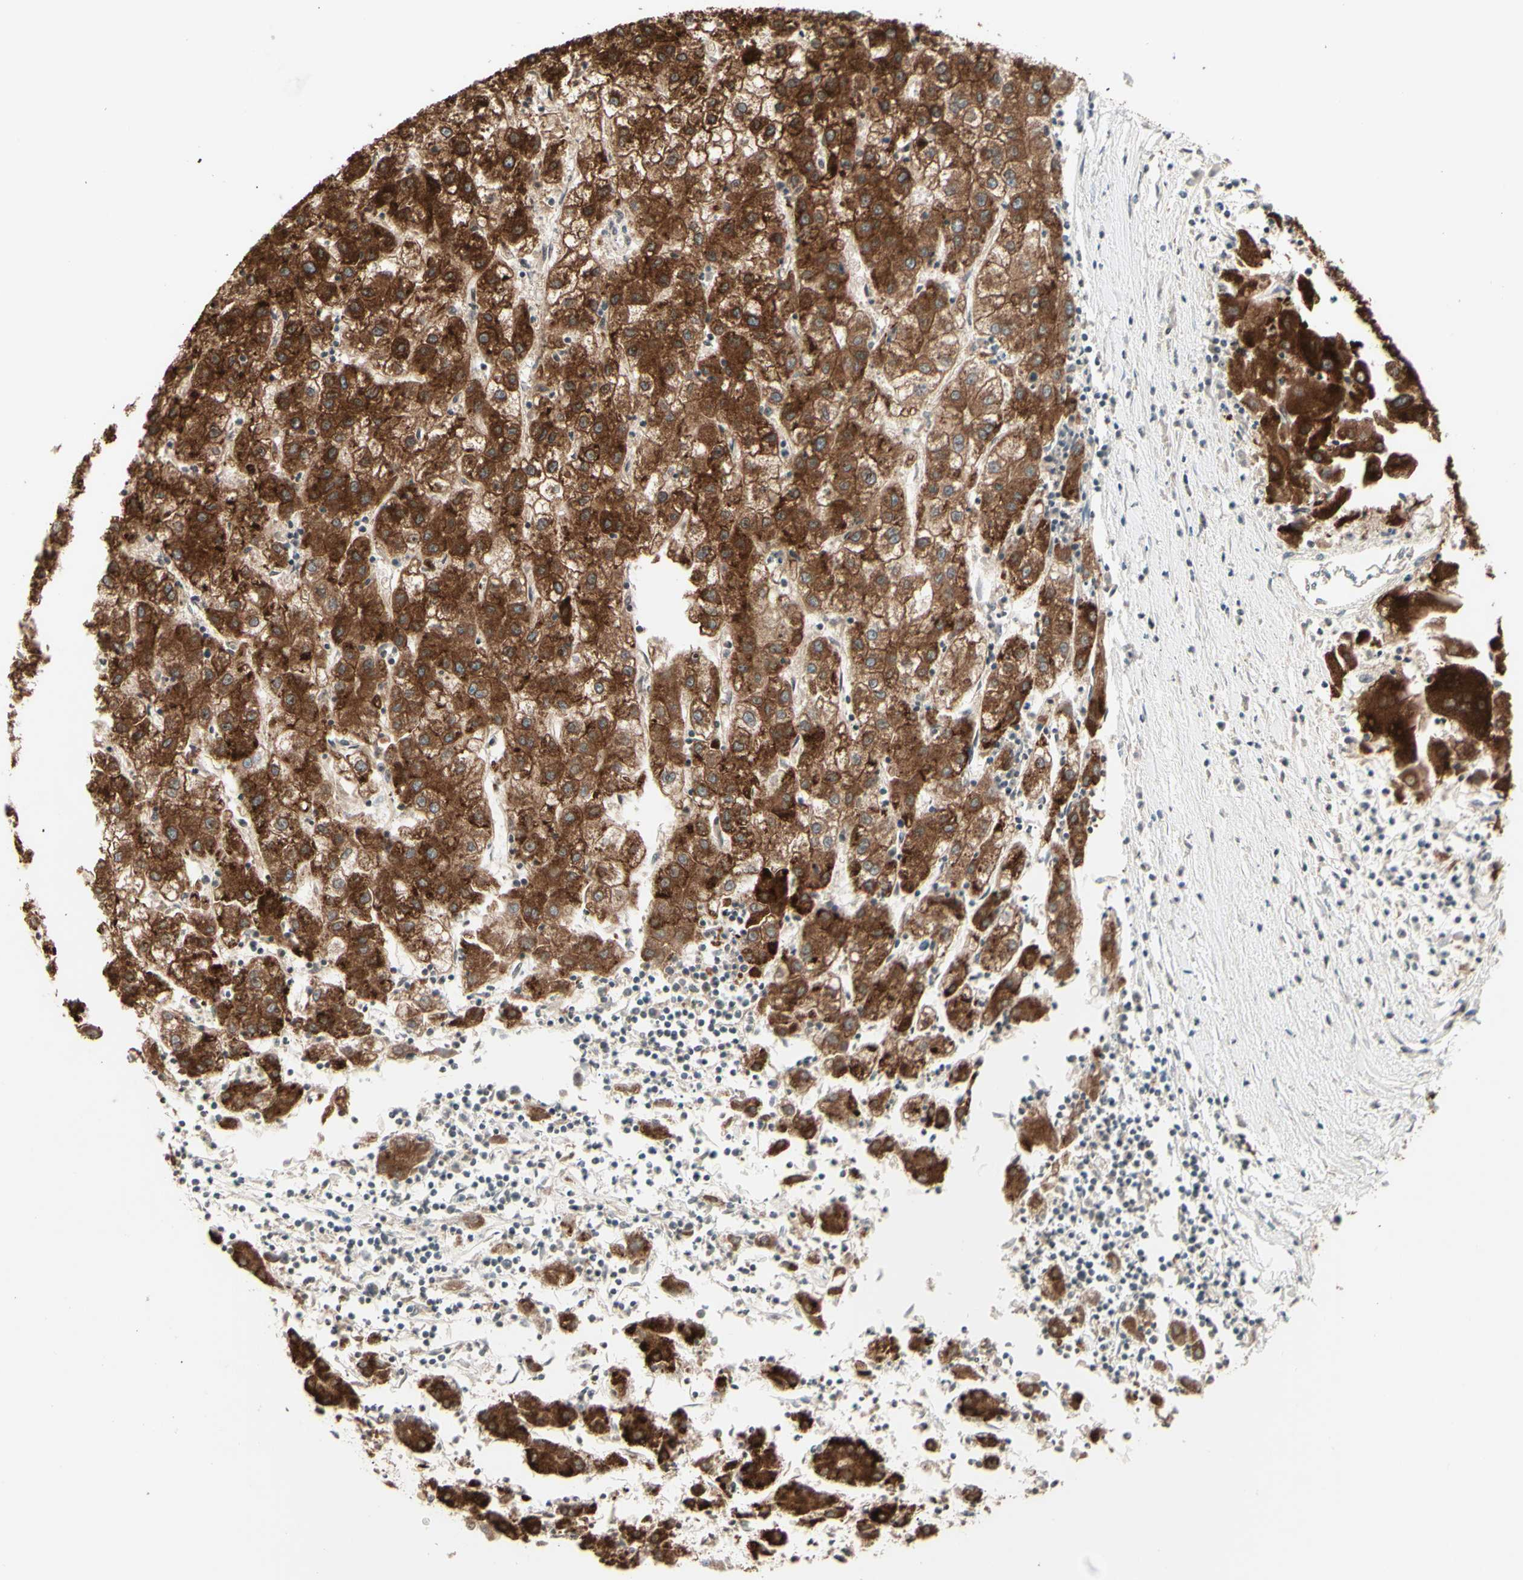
{"staining": {"intensity": "strong", "quantity": ">75%", "location": "cytoplasmic/membranous"}, "tissue": "liver cancer", "cell_type": "Tumor cells", "image_type": "cancer", "snomed": [{"axis": "morphology", "description": "Carcinoma, Hepatocellular, NOS"}, {"axis": "topography", "description": "Liver"}], "caption": "Hepatocellular carcinoma (liver) stained with a protein marker reveals strong staining in tumor cells.", "gene": "ZW10", "patient": {"sex": "male", "age": 72}}